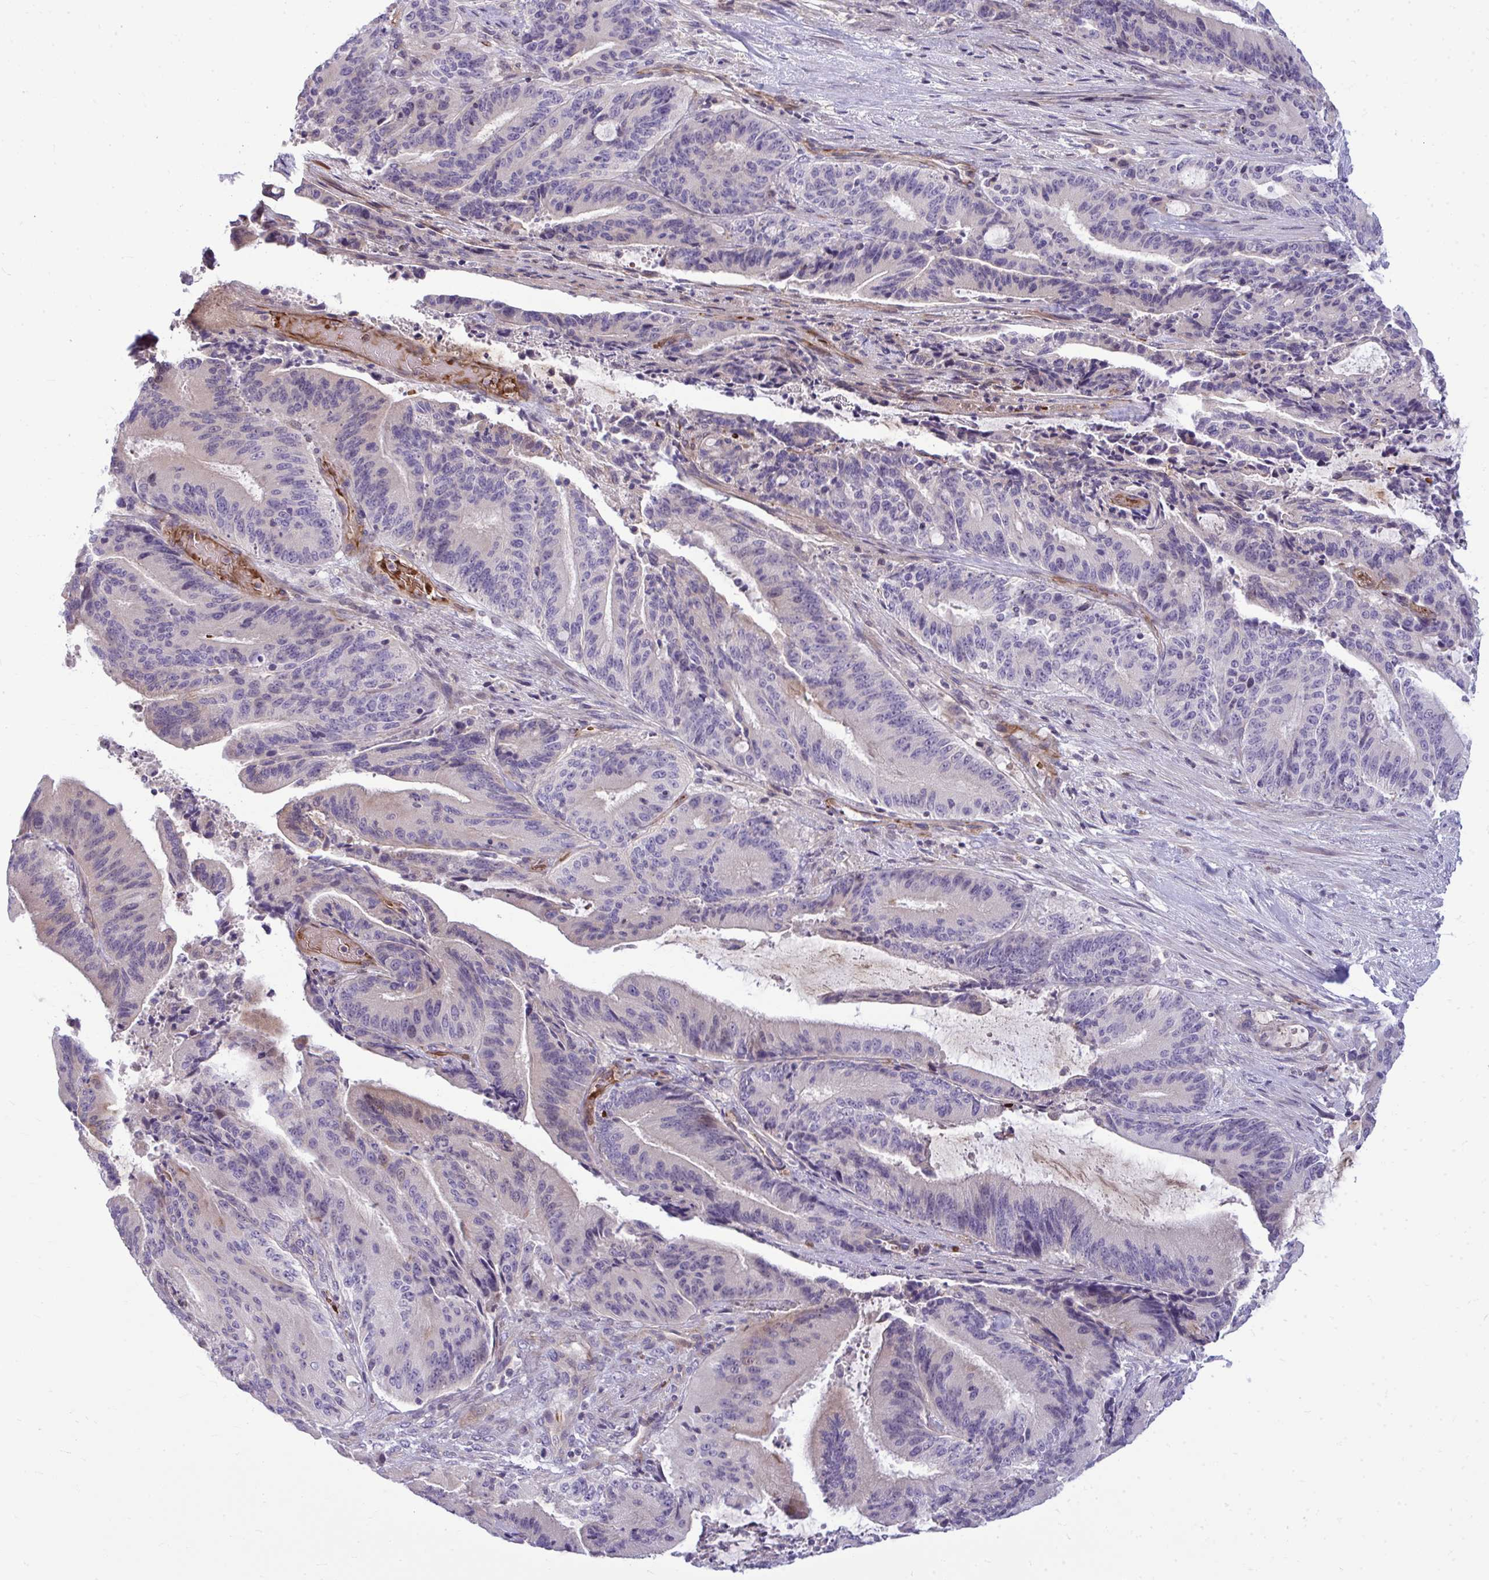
{"staining": {"intensity": "negative", "quantity": "none", "location": "none"}, "tissue": "liver cancer", "cell_type": "Tumor cells", "image_type": "cancer", "snomed": [{"axis": "morphology", "description": "Normal tissue, NOS"}, {"axis": "morphology", "description": "Cholangiocarcinoma"}, {"axis": "topography", "description": "Liver"}, {"axis": "topography", "description": "Peripheral nerve tissue"}], "caption": "Human liver cancer stained for a protein using IHC demonstrates no positivity in tumor cells.", "gene": "SLC14A1", "patient": {"sex": "female", "age": 73}}